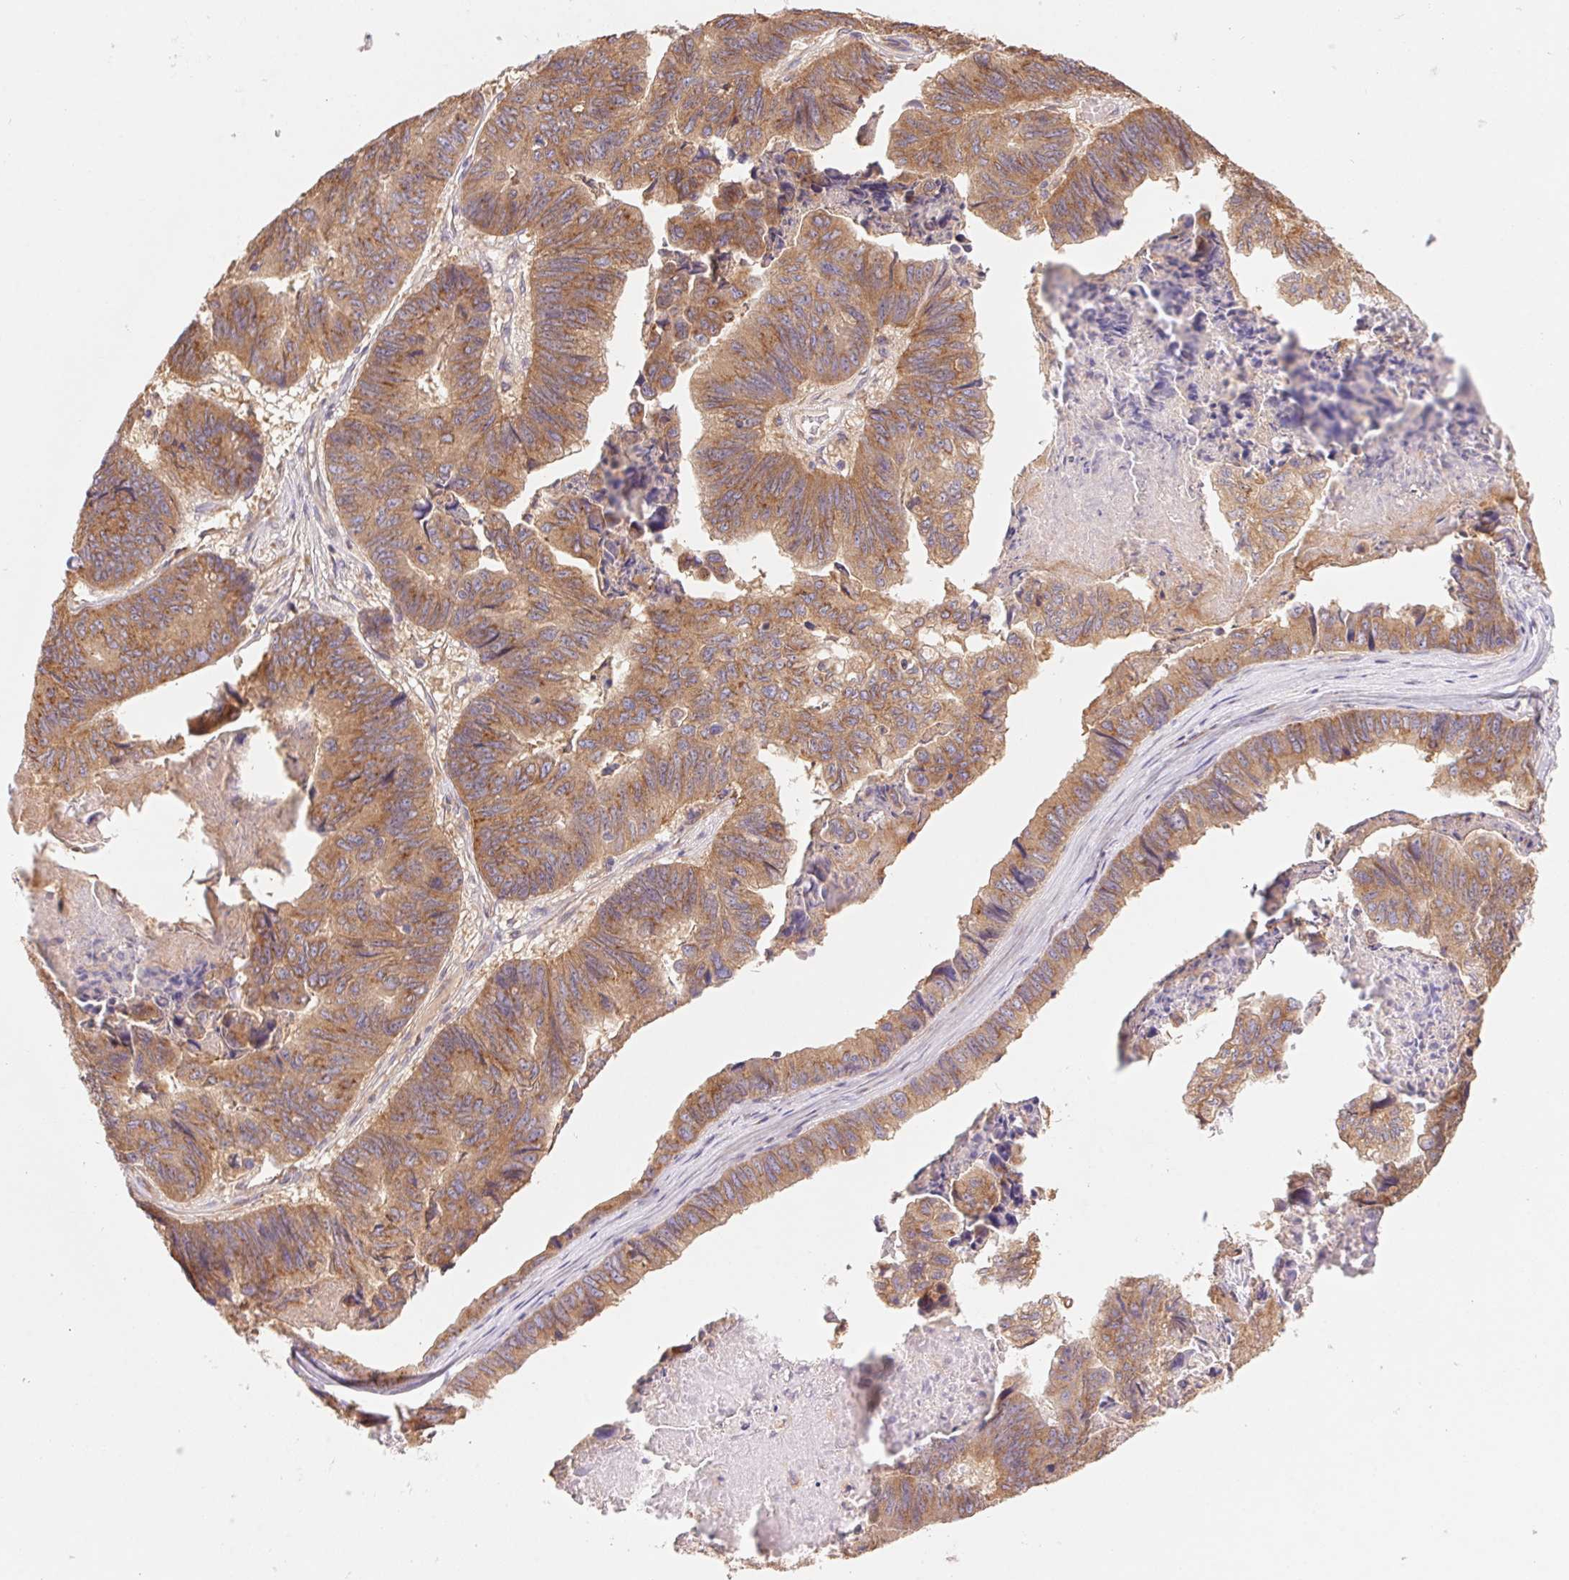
{"staining": {"intensity": "moderate", "quantity": ">75%", "location": "cytoplasmic/membranous"}, "tissue": "stomach cancer", "cell_type": "Tumor cells", "image_type": "cancer", "snomed": [{"axis": "morphology", "description": "Adenocarcinoma, NOS"}, {"axis": "topography", "description": "Stomach, lower"}], "caption": "Human stomach cancer stained for a protein (brown) displays moderate cytoplasmic/membranous positive staining in about >75% of tumor cells.", "gene": "RAB1A", "patient": {"sex": "male", "age": 77}}